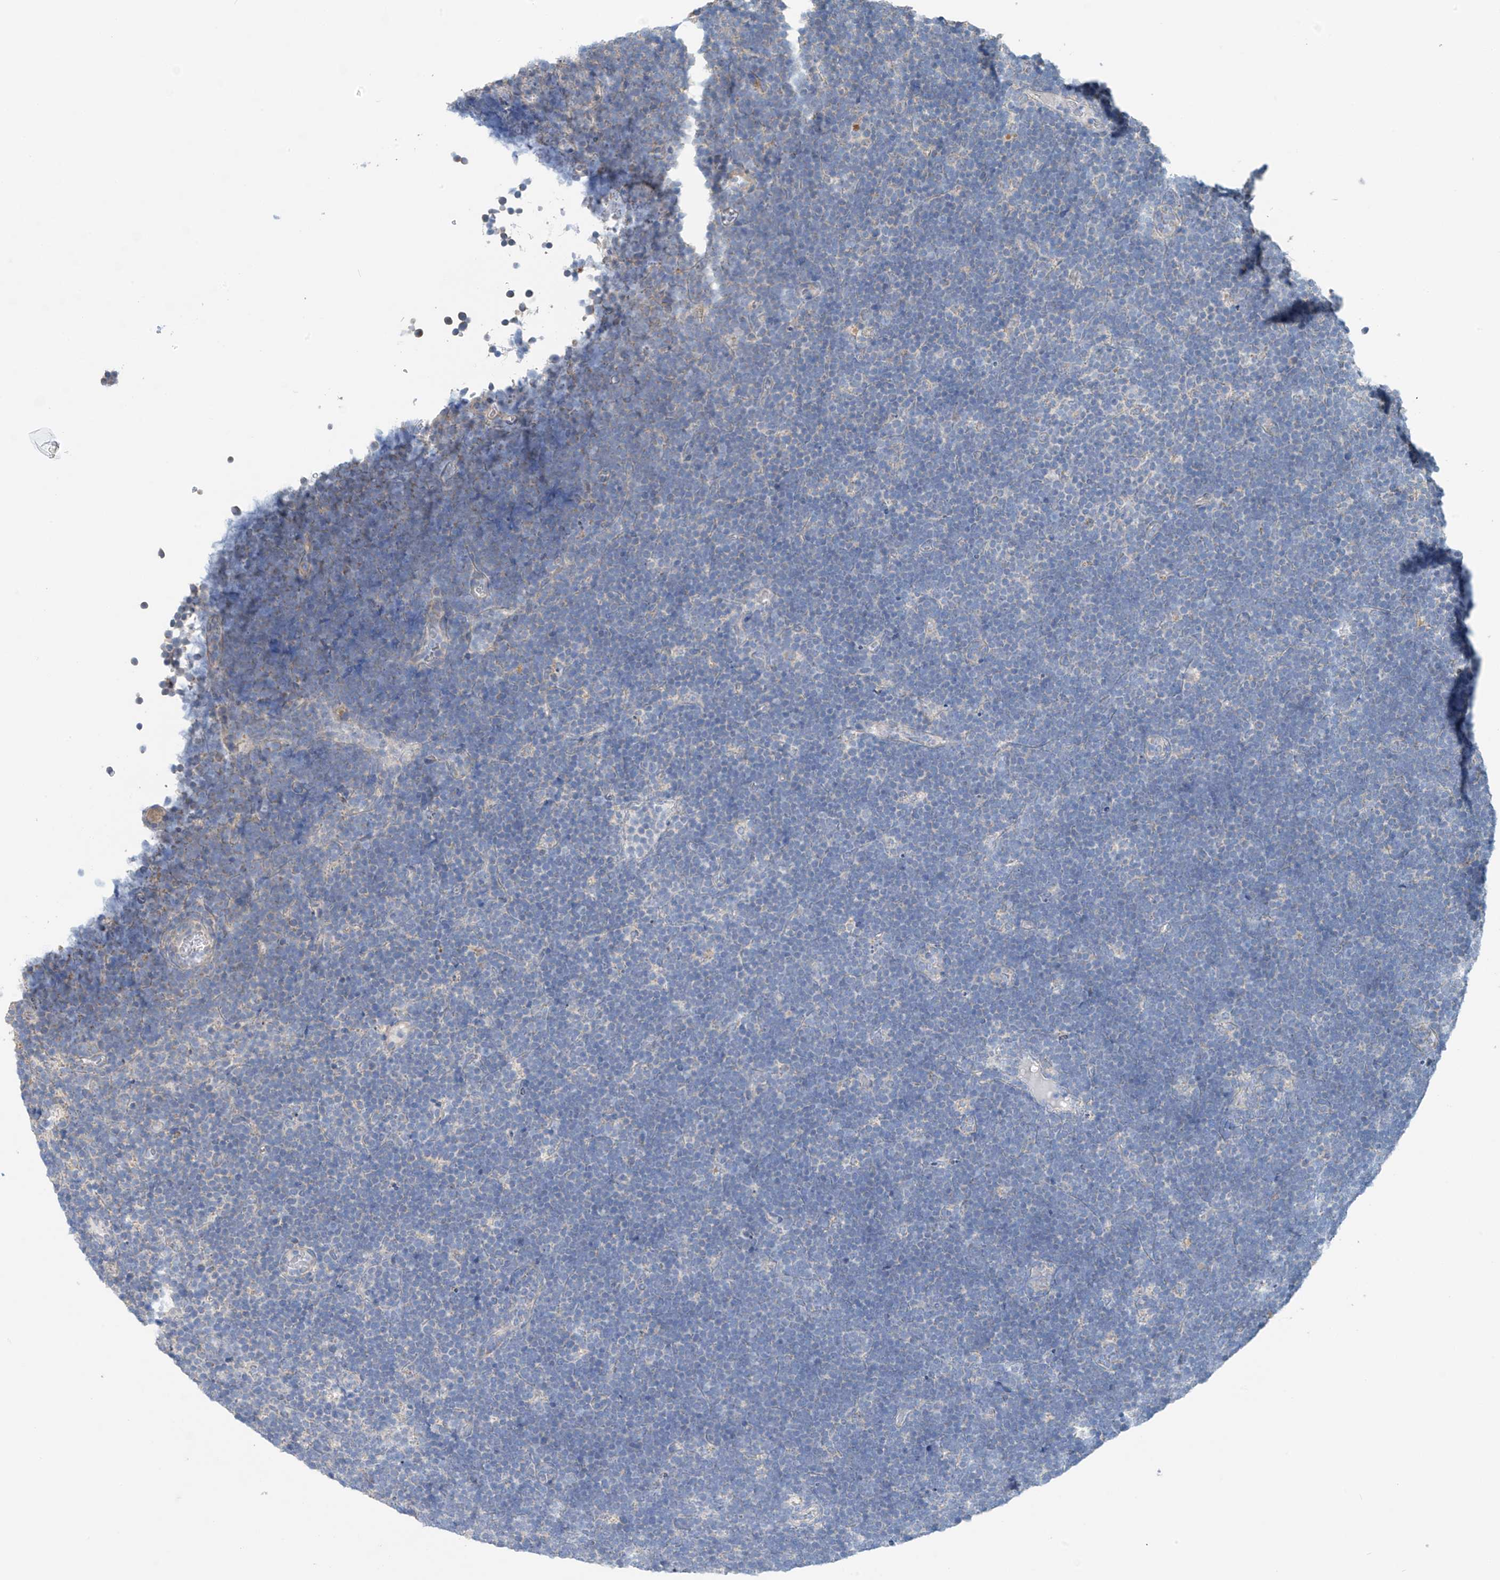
{"staining": {"intensity": "negative", "quantity": "none", "location": "none"}, "tissue": "lymphoma", "cell_type": "Tumor cells", "image_type": "cancer", "snomed": [{"axis": "morphology", "description": "Malignant lymphoma, non-Hodgkin's type, High grade"}, {"axis": "topography", "description": "Lymph node"}], "caption": "Tumor cells show no significant positivity in lymphoma.", "gene": "SYN3", "patient": {"sex": "male", "age": 13}}